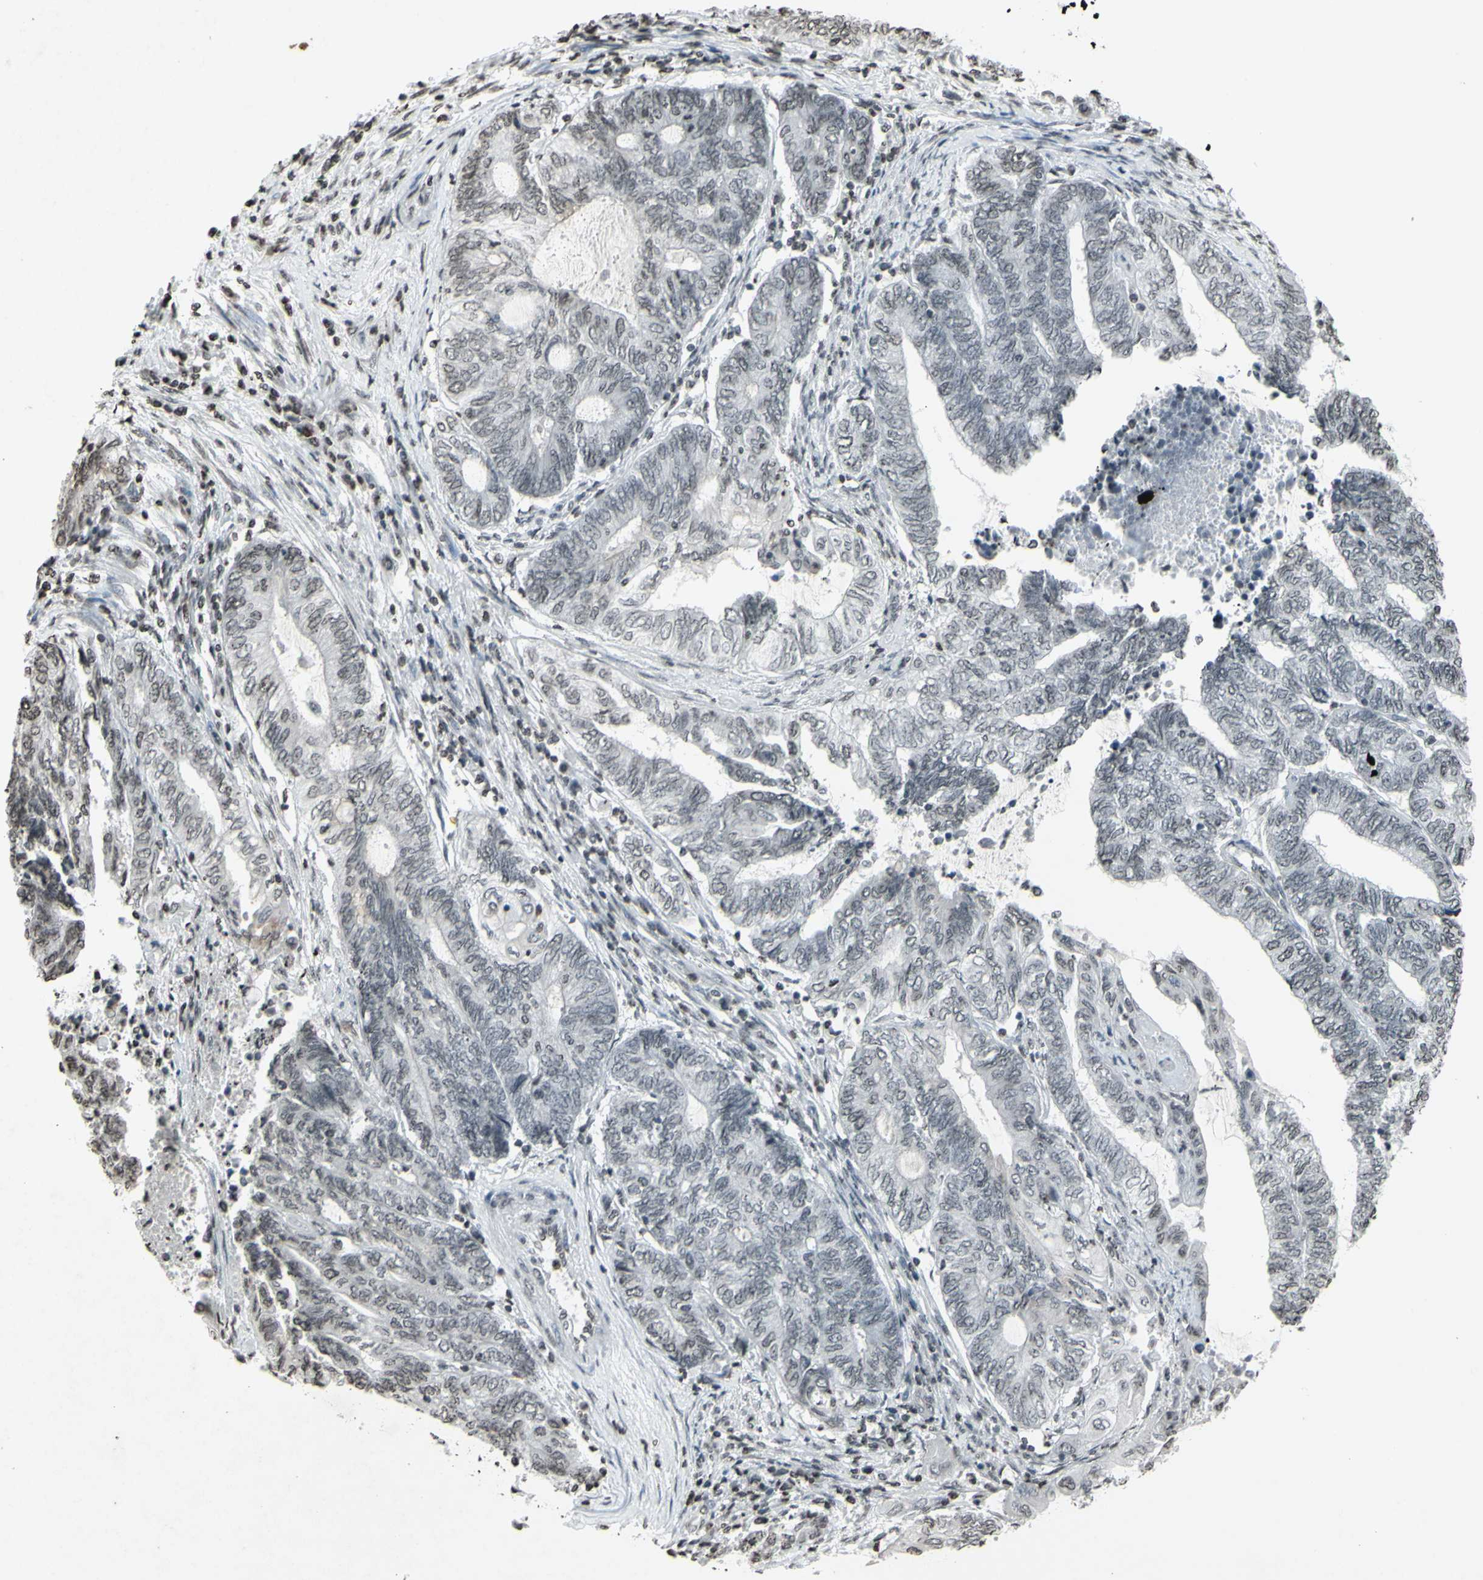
{"staining": {"intensity": "negative", "quantity": "none", "location": "none"}, "tissue": "endometrial cancer", "cell_type": "Tumor cells", "image_type": "cancer", "snomed": [{"axis": "morphology", "description": "Adenocarcinoma, NOS"}, {"axis": "topography", "description": "Uterus"}, {"axis": "topography", "description": "Endometrium"}], "caption": "A high-resolution micrograph shows IHC staining of endometrial cancer, which displays no significant staining in tumor cells.", "gene": "CD79B", "patient": {"sex": "female", "age": 70}}